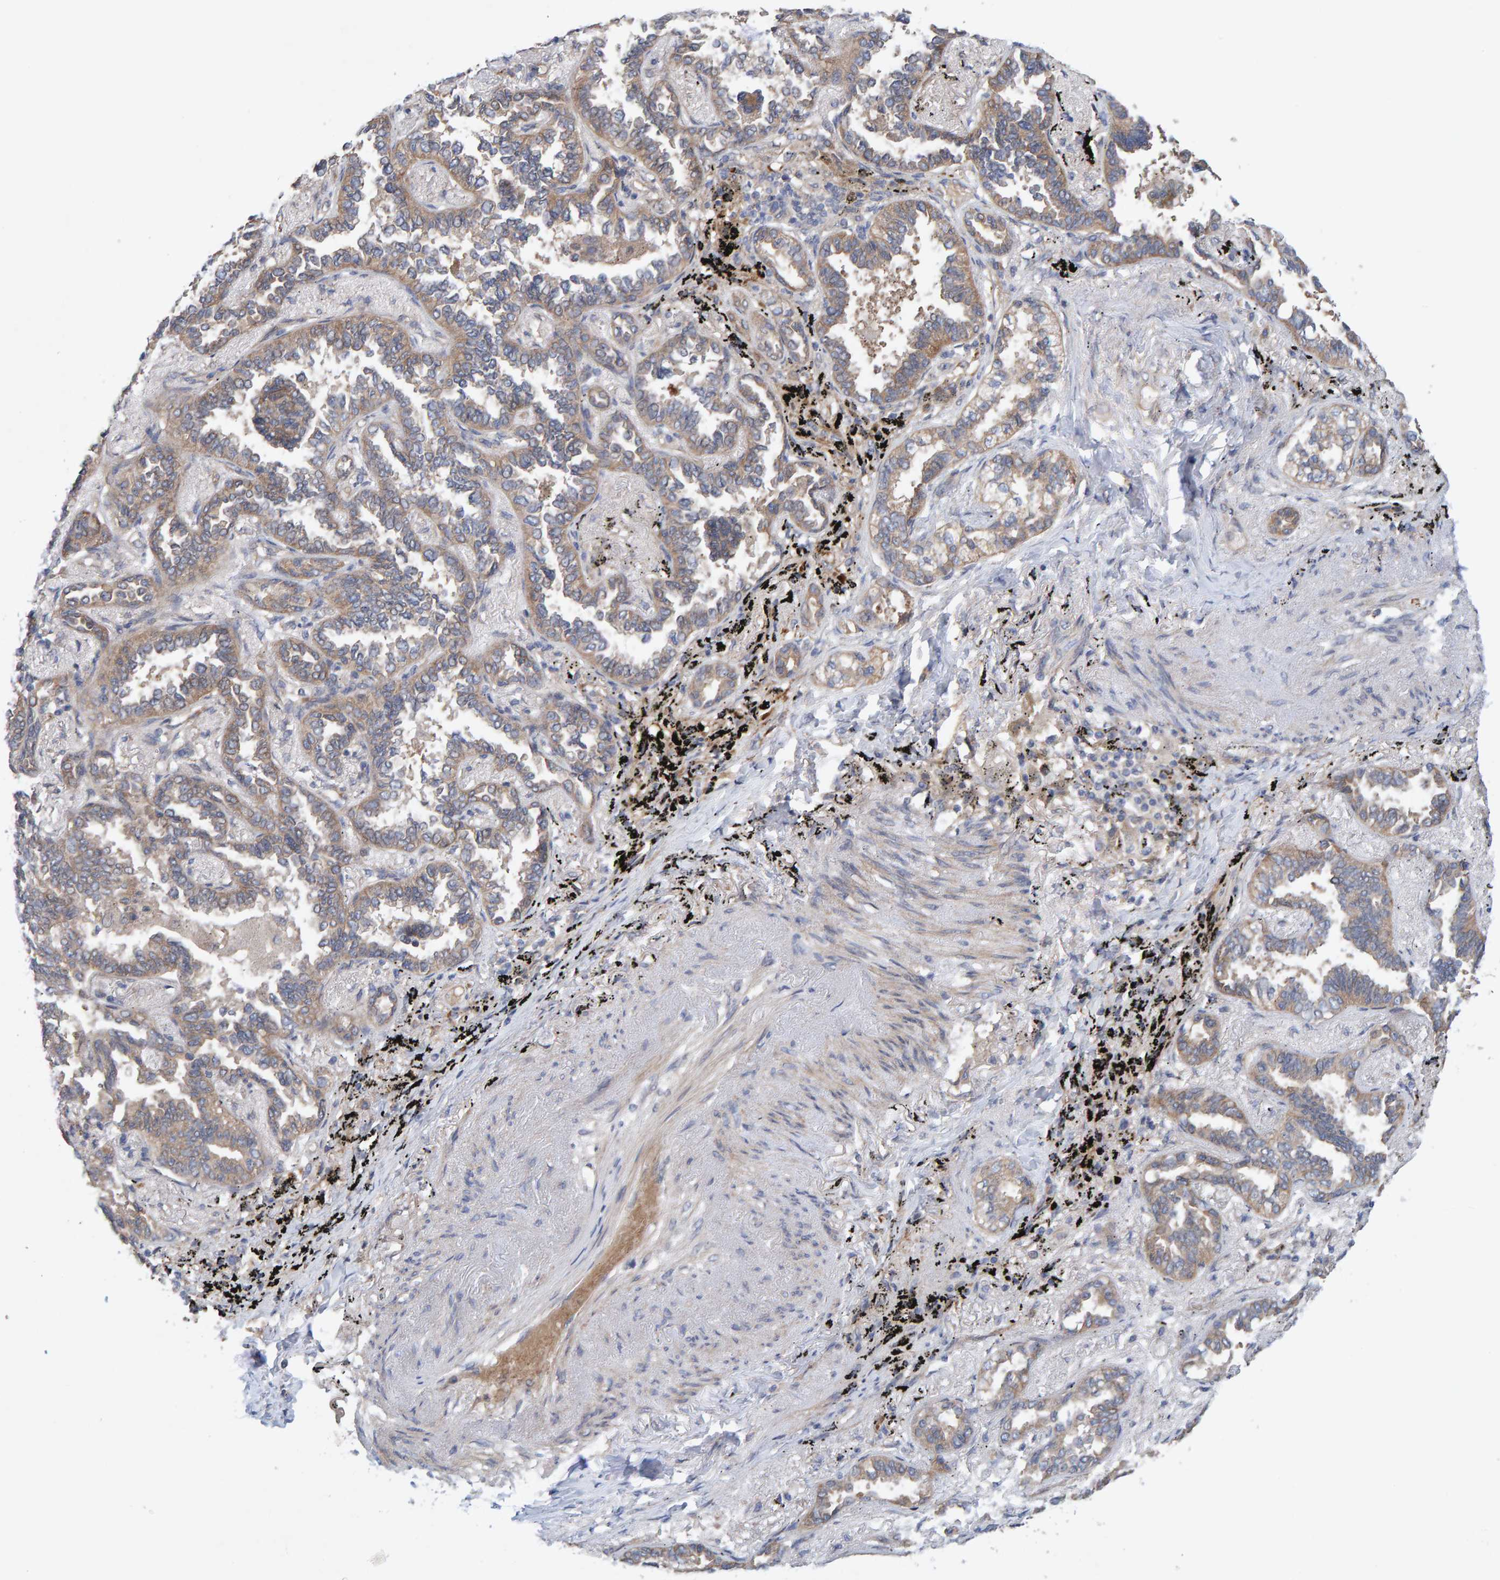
{"staining": {"intensity": "moderate", "quantity": ">75%", "location": "cytoplasmic/membranous"}, "tissue": "lung cancer", "cell_type": "Tumor cells", "image_type": "cancer", "snomed": [{"axis": "morphology", "description": "Adenocarcinoma, NOS"}, {"axis": "topography", "description": "Lung"}], "caption": "Immunohistochemistry (IHC) staining of adenocarcinoma (lung), which displays medium levels of moderate cytoplasmic/membranous positivity in approximately >75% of tumor cells indicating moderate cytoplasmic/membranous protein expression. The staining was performed using DAB (brown) for protein detection and nuclei were counterstained in hematoxylin (blue).", "gene": "LRSAM1", "patient": {"sex": "male", "age": 59}}